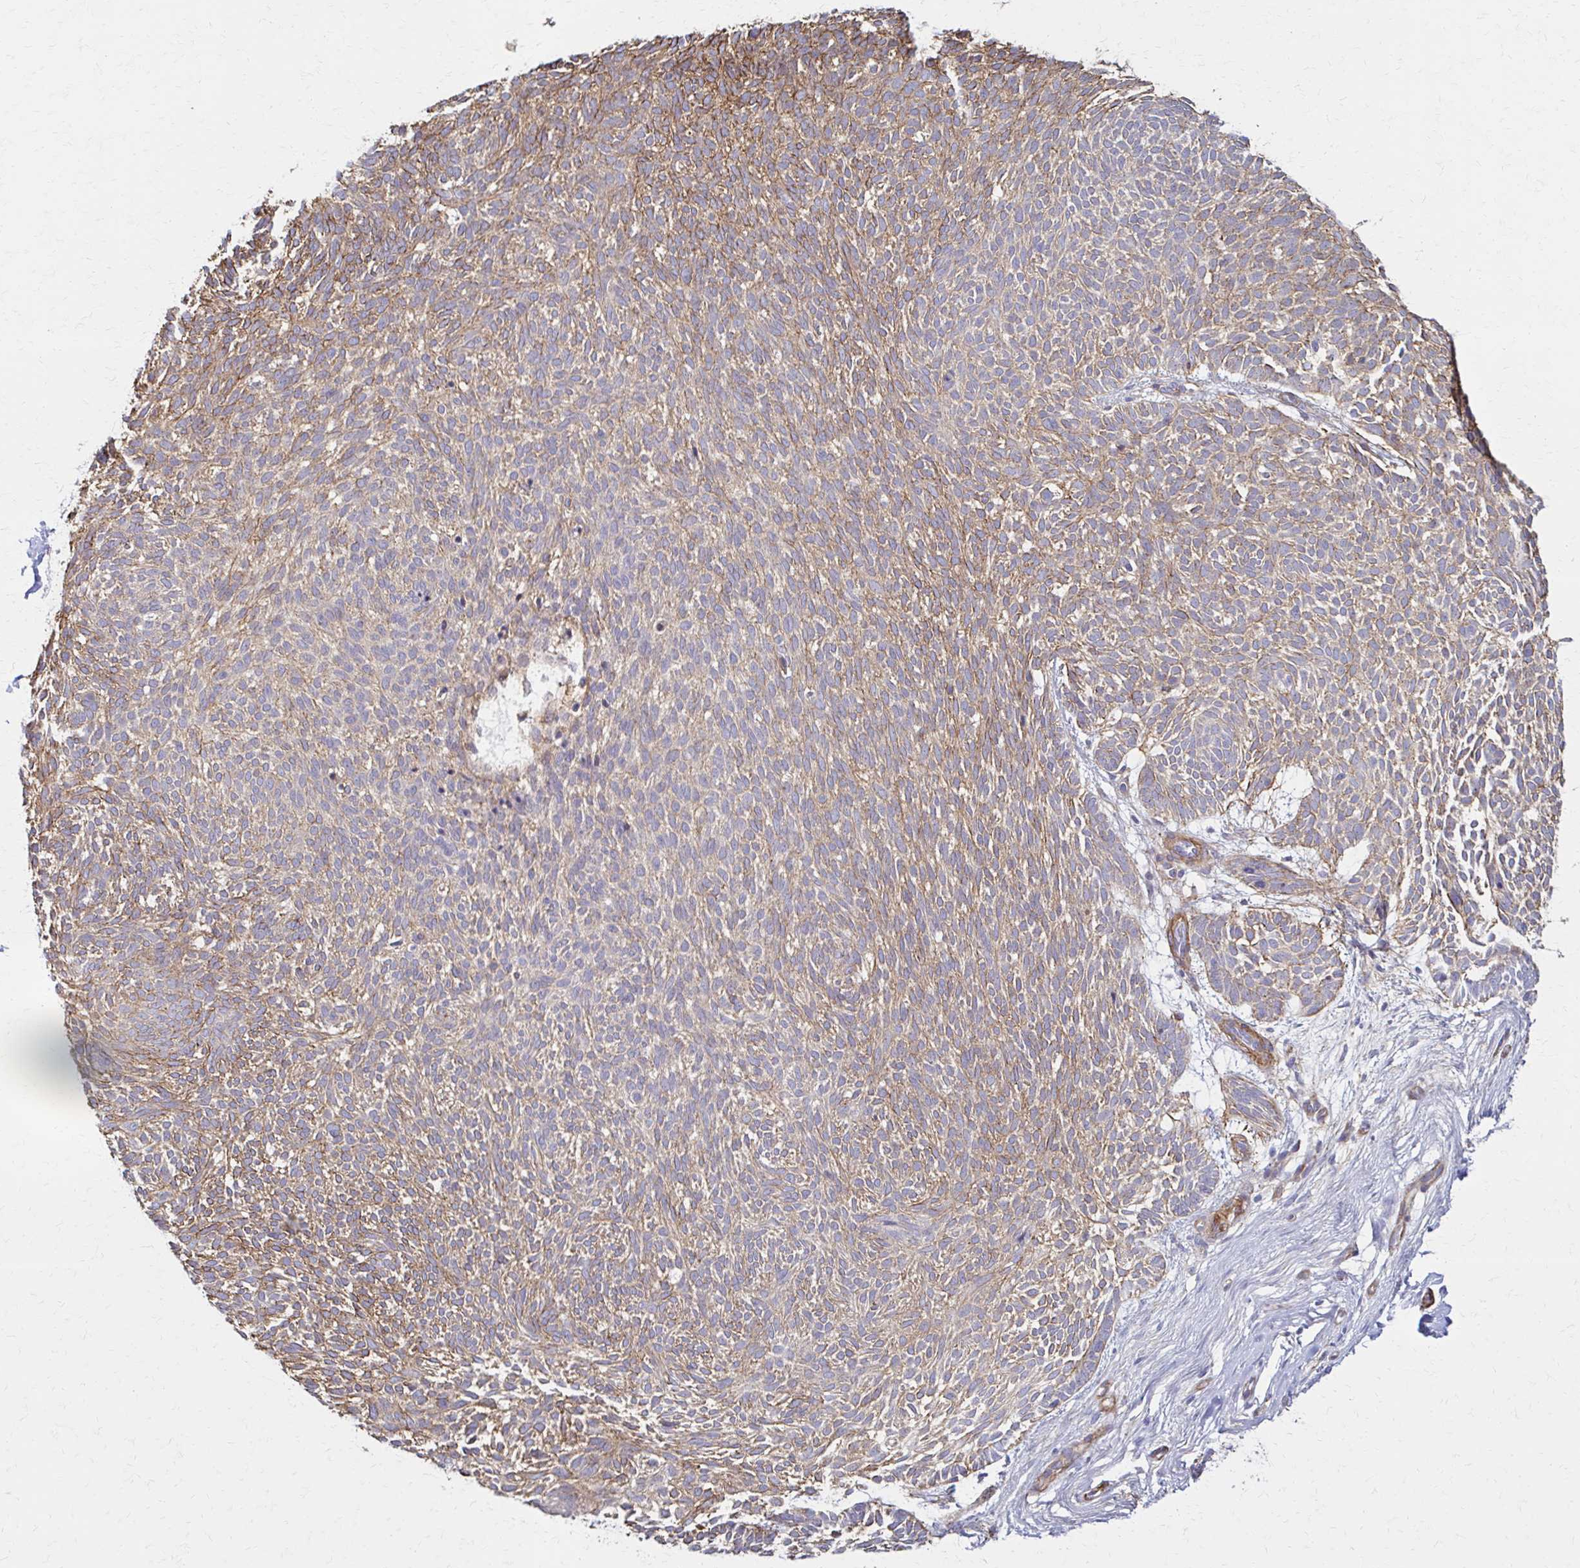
{"staining": {"intensity": "moderate", "quantity": "25%-75%", "location": "cytoplasmic/membranous"}, "tissue": "skin cancer", "cell_type": "Tumor cells", "image_type": "cancer", "snomed": [{"axis": "morphology", "description": "Basal cell carcinoma"}, {"axis": "topography", "description": "Skin"}], "caption": "Immunohistochemical staining of skin basal cell carcinoma demonstrates medium levels of moderate cytoplasmic/membranous protein staining in about 25%-75% of tumor cells. The protein of interest is shown in brown color, while the nuclei are stained blue.", "gene": "TIMMDC1", "patient": {"sex": "male", "age": 89}}